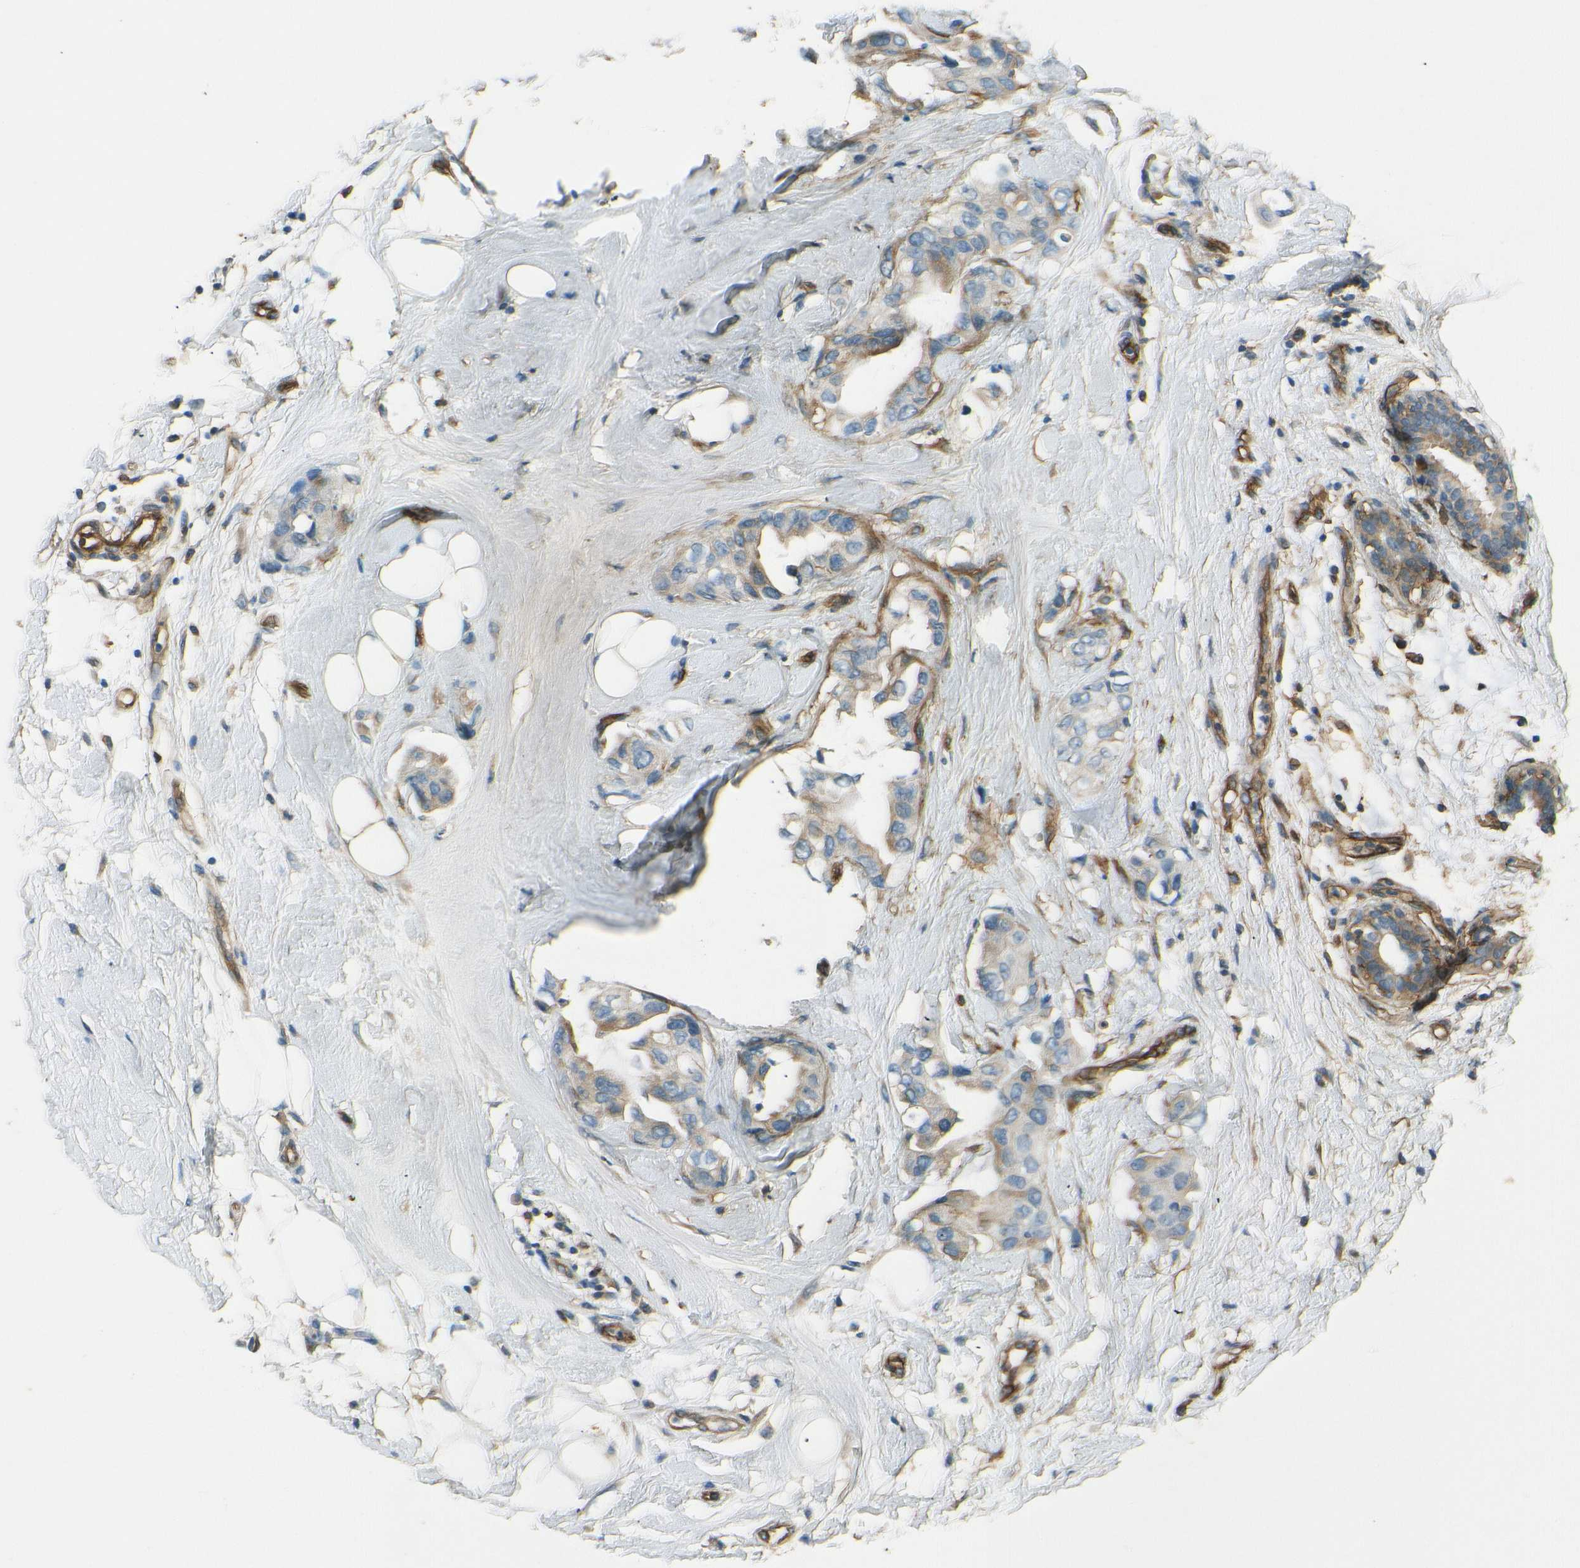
{"staining": {"intensity": "weak", "quantity": ">75%", "location": "cytoplasmic/membranous"}, "tissue": "breast cancer", "cell_type": "Tumor cells", "image_type": "cancer", "snomed": [{"axis": "morphology", "description": "Duct carcinoma"}, {"axis": "topography", "description": "Breast"}], "caption": "This histopathology image displays immunohistochemistry staining of breast cancer (invasive ductal carcinoma), with low weak cytoplasmic/membranous expression in about >75% of tumor cells.", "gene": "ENTPD1", "patient": {"sex": "female", "age": 40}}